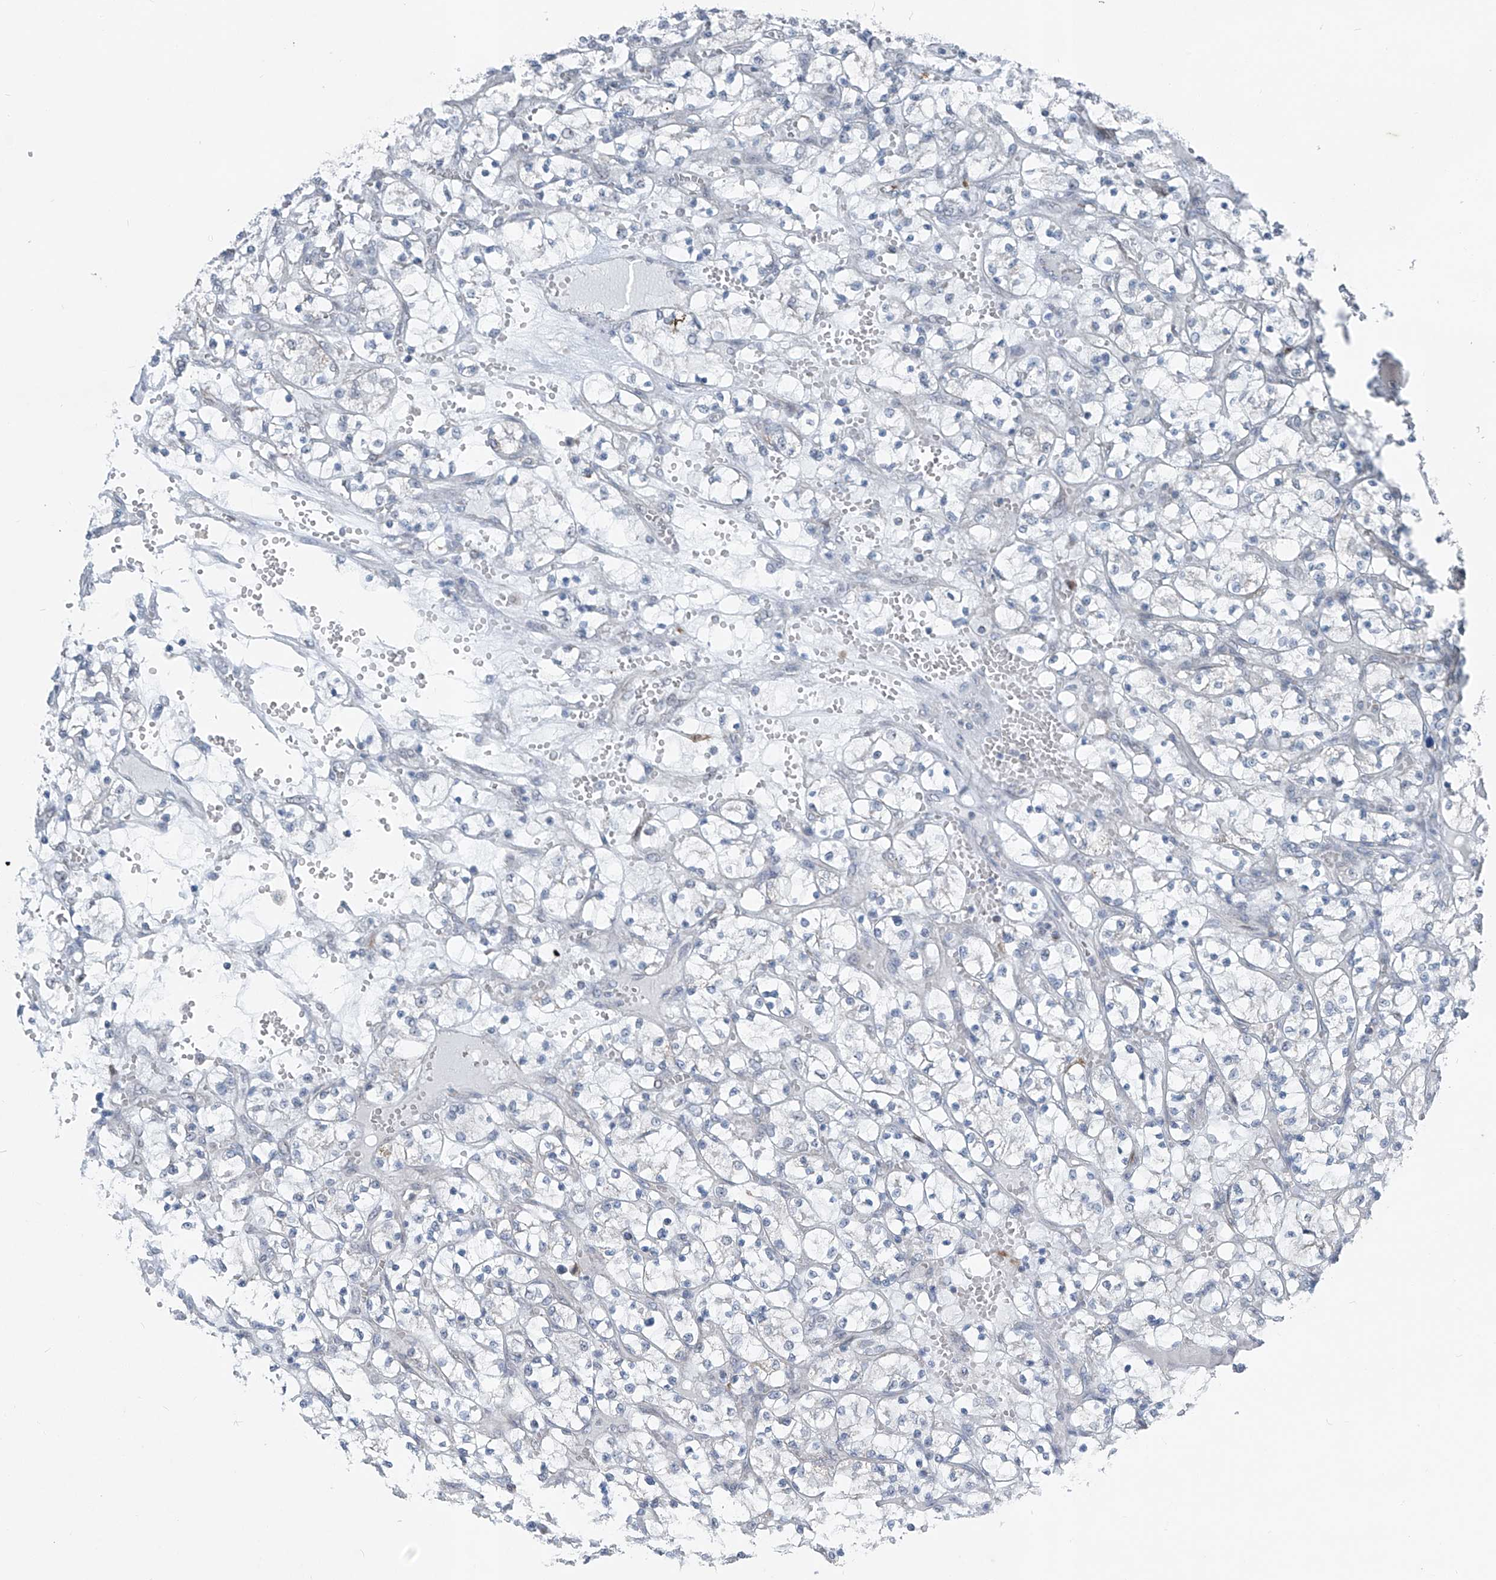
{"staining": {"intensity": "negative", "quantity": "none", "location": "none"}, "tissue": "renal cancer", "cell_type": "Tumor cells", "image_type": "cancer", "snomed": [{"axis": "morphology", "description": "Adenocarcinoma, NOS"}, {"axis": "topography", "description": "Kidney"}], "caption": "Tumor cells are negative for protein expression in human renal cancer (adenocarcinoma).", "gene": "DYRK1B", "patient": {"sex": "female", "age": 69}}